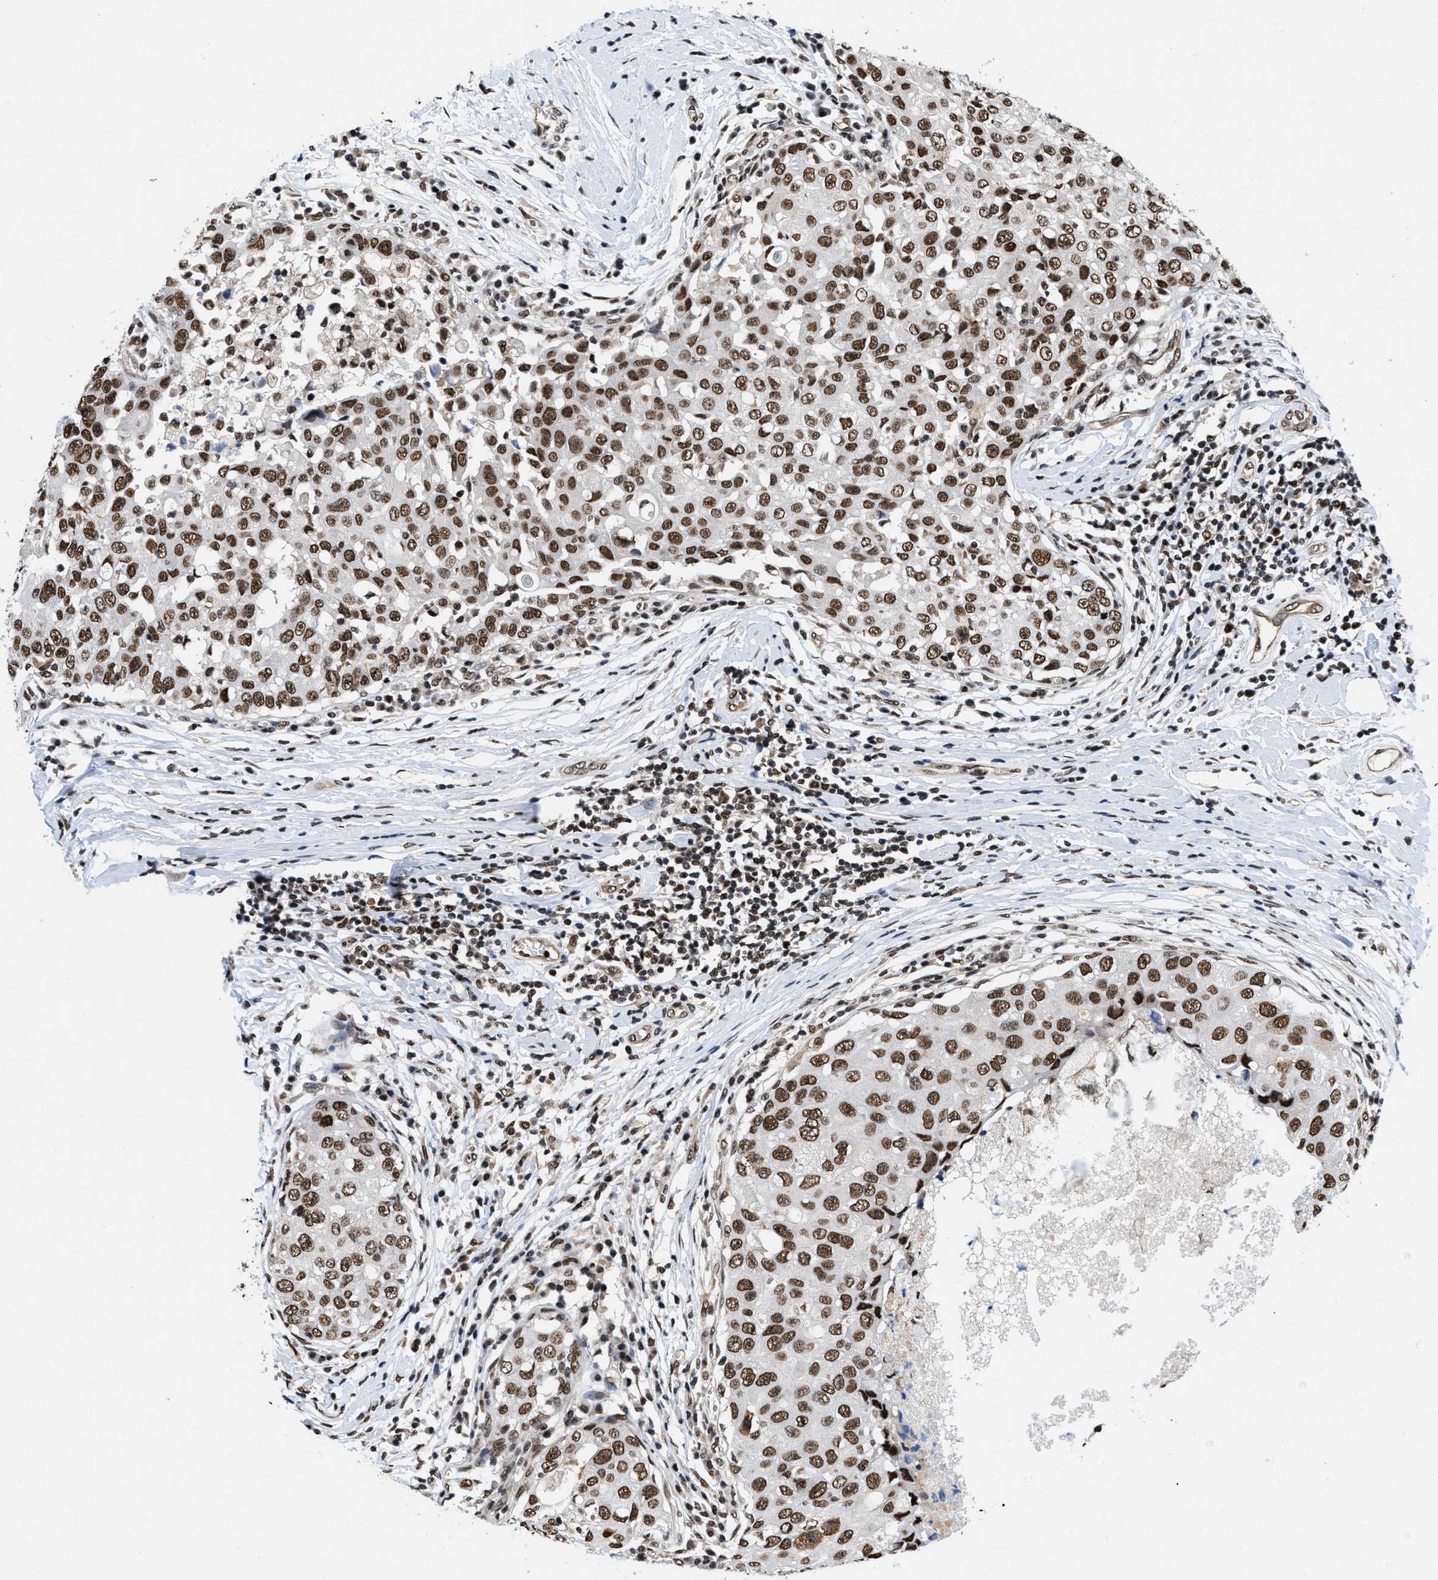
{"staining": {"intensity": "strong", "quantity": ">75%", "location": "nuclear"}, "tissue": "breast cancer", "cell_type": "Tumor cells", "image_type": "cancer", "snomed": [{"axis": "morphology", "description": "Duct carcinoma"}, {"axis": "topography", "description": "Breast"}], "caption": "Infiltrating ductal carcinoma (breast) stained with a brown dye demonstrates strong nuclear positive positivity in about >75% of tumor cells.", "gene": "SAFB", "patient": {"sex": "female", "age": 27}}